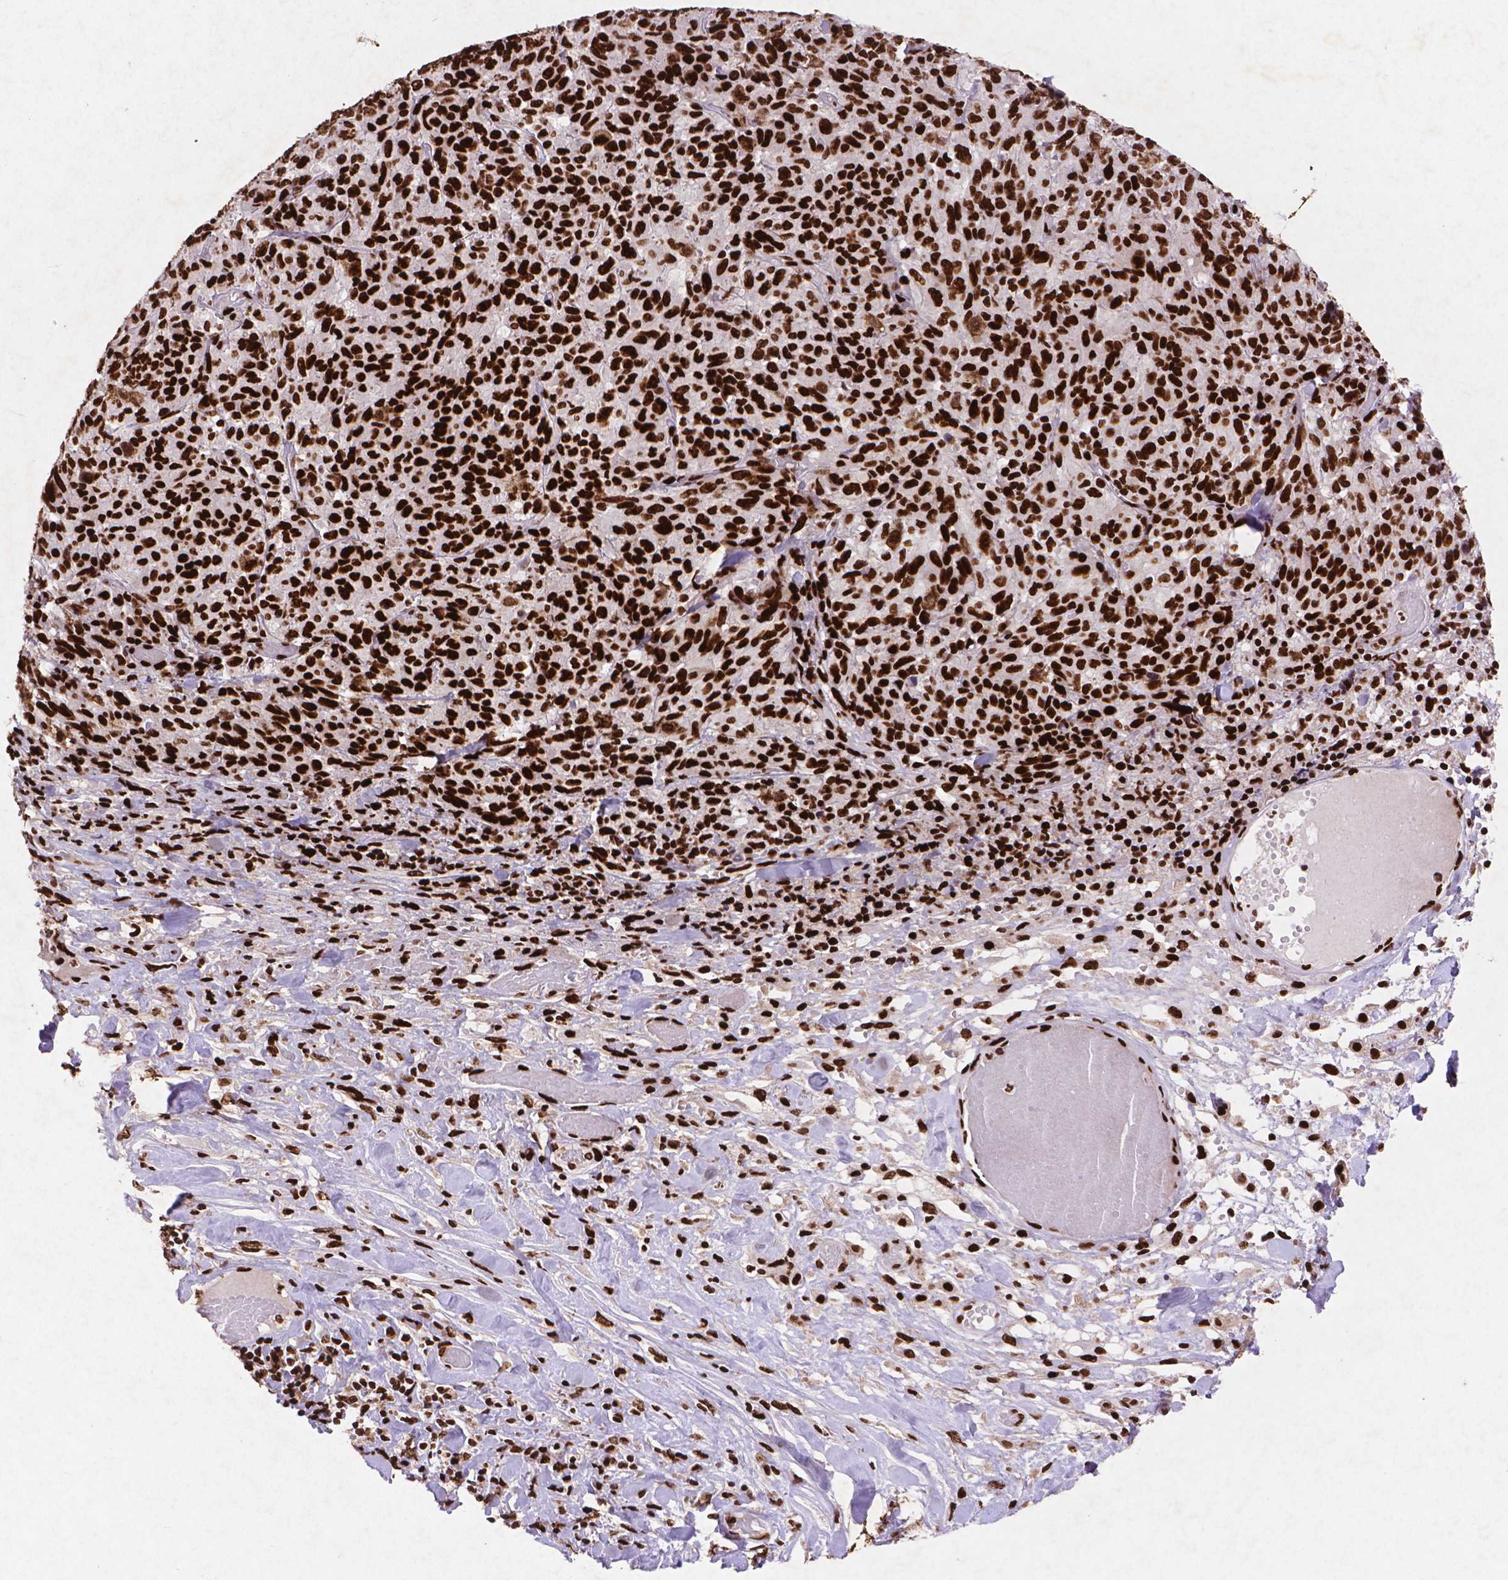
{"staining": {"intensity": "strong", "quantity": ">75%", "location": "nuclear"}, "tissue": "melanoma", "cell_type": "Tumor cells", "image_type": "cancer", "snomed": [{"axis": "morphology", "description": "Malignant melanoma, NOS"}, {"axis": "topography", "description": "Skin"}], "caption": "Melanoma stained with a protein marker demonstrates strong staining in tumor cells.", "gene": "CITED2", "patient": {"sex": "female", "age": 91}}